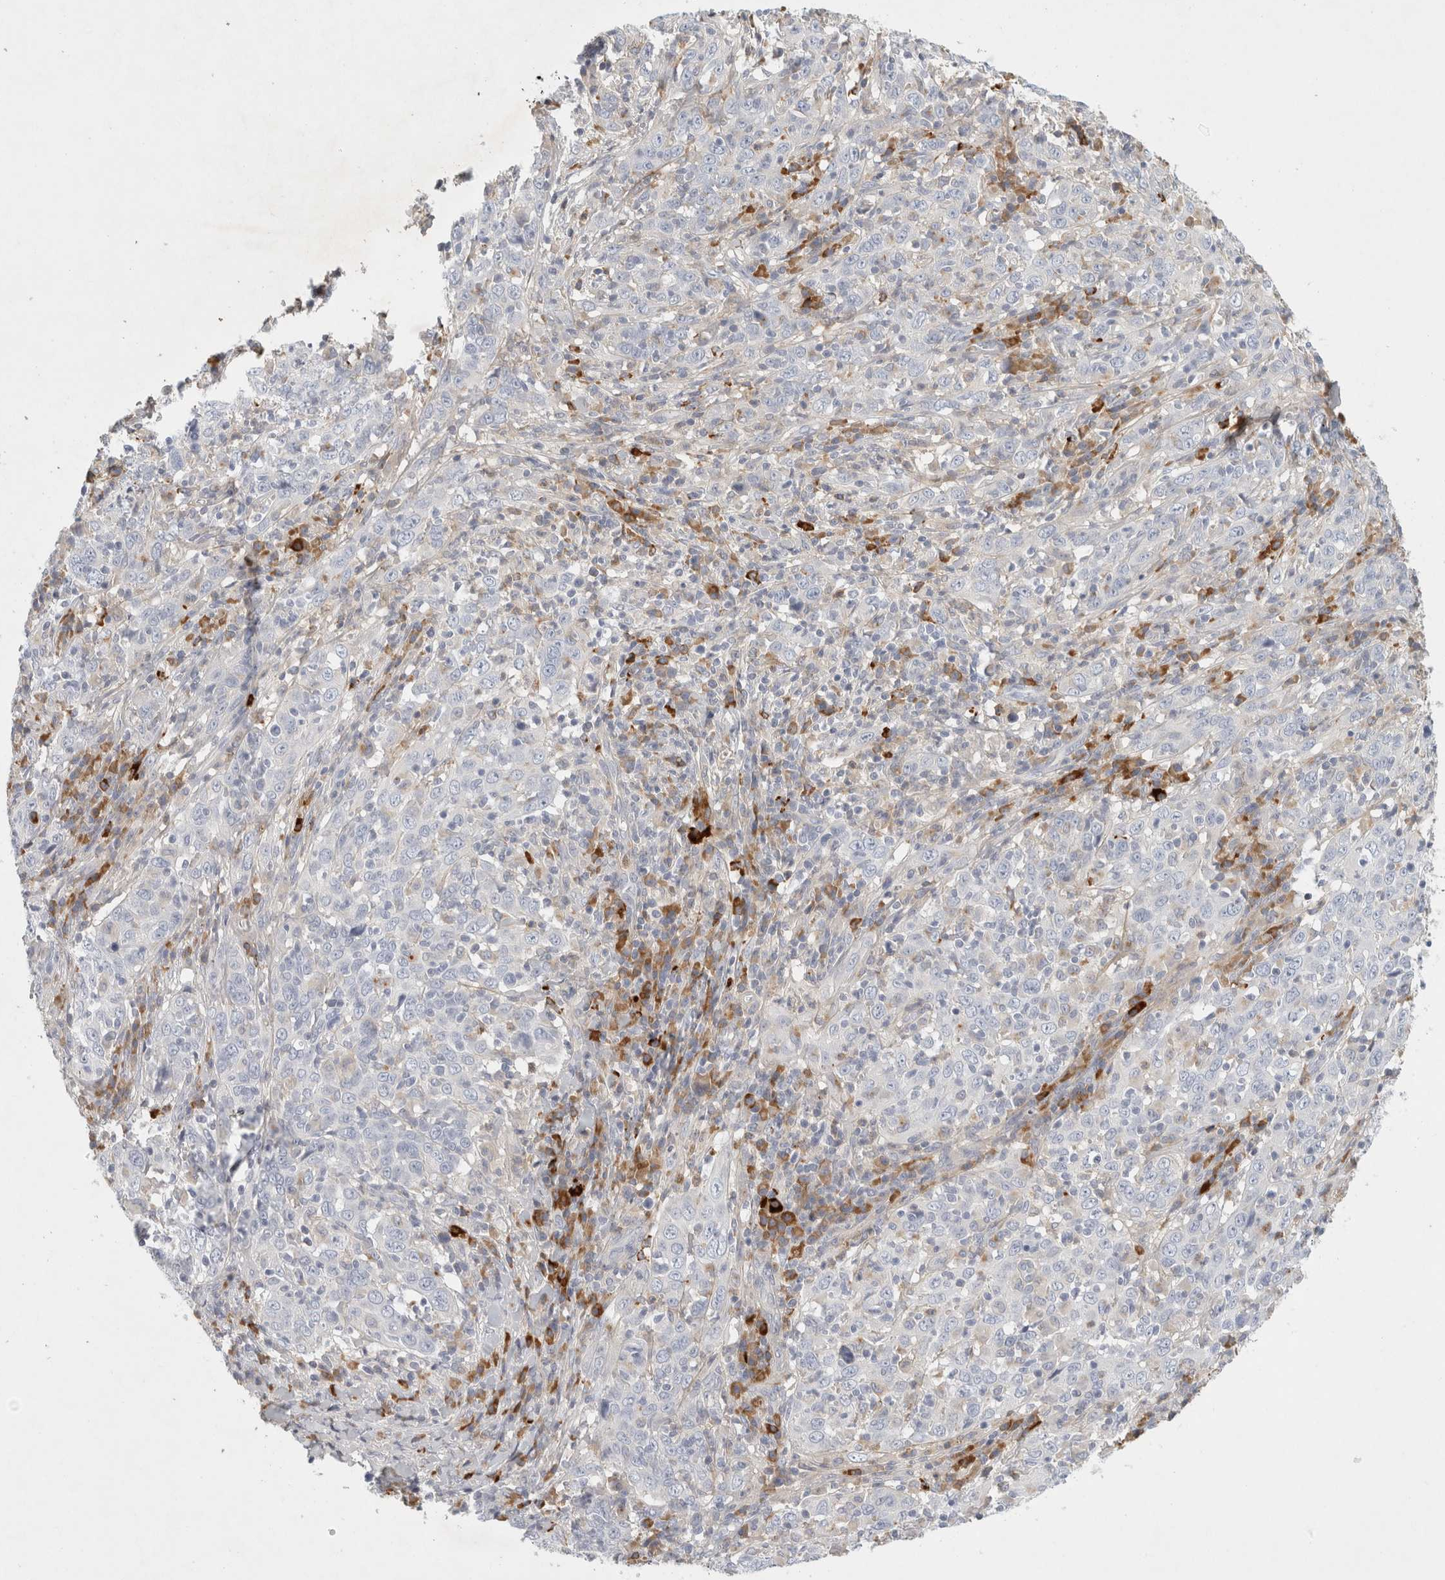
{"staining": {"intensity": "negative", "quantity": "none", "location": "none"}, "tissue": "cervical cancer", "cell_type": "Tumor cells", "image_type": "cancer", "snomed": [{"axis": "morphology", "description": "Squamous cell carcinoma, NOS"}, {"axis": "topography", "description": "Cervix"}], "caption": "An immunohistochemistry micrograph of squamous cell carcinoma (cervical) is shown. There is no staining in tumor cells of squamous cell carcinoma (cervical).", "gene": "FGL2", "patient": {"sex": "female", "age": 46}}